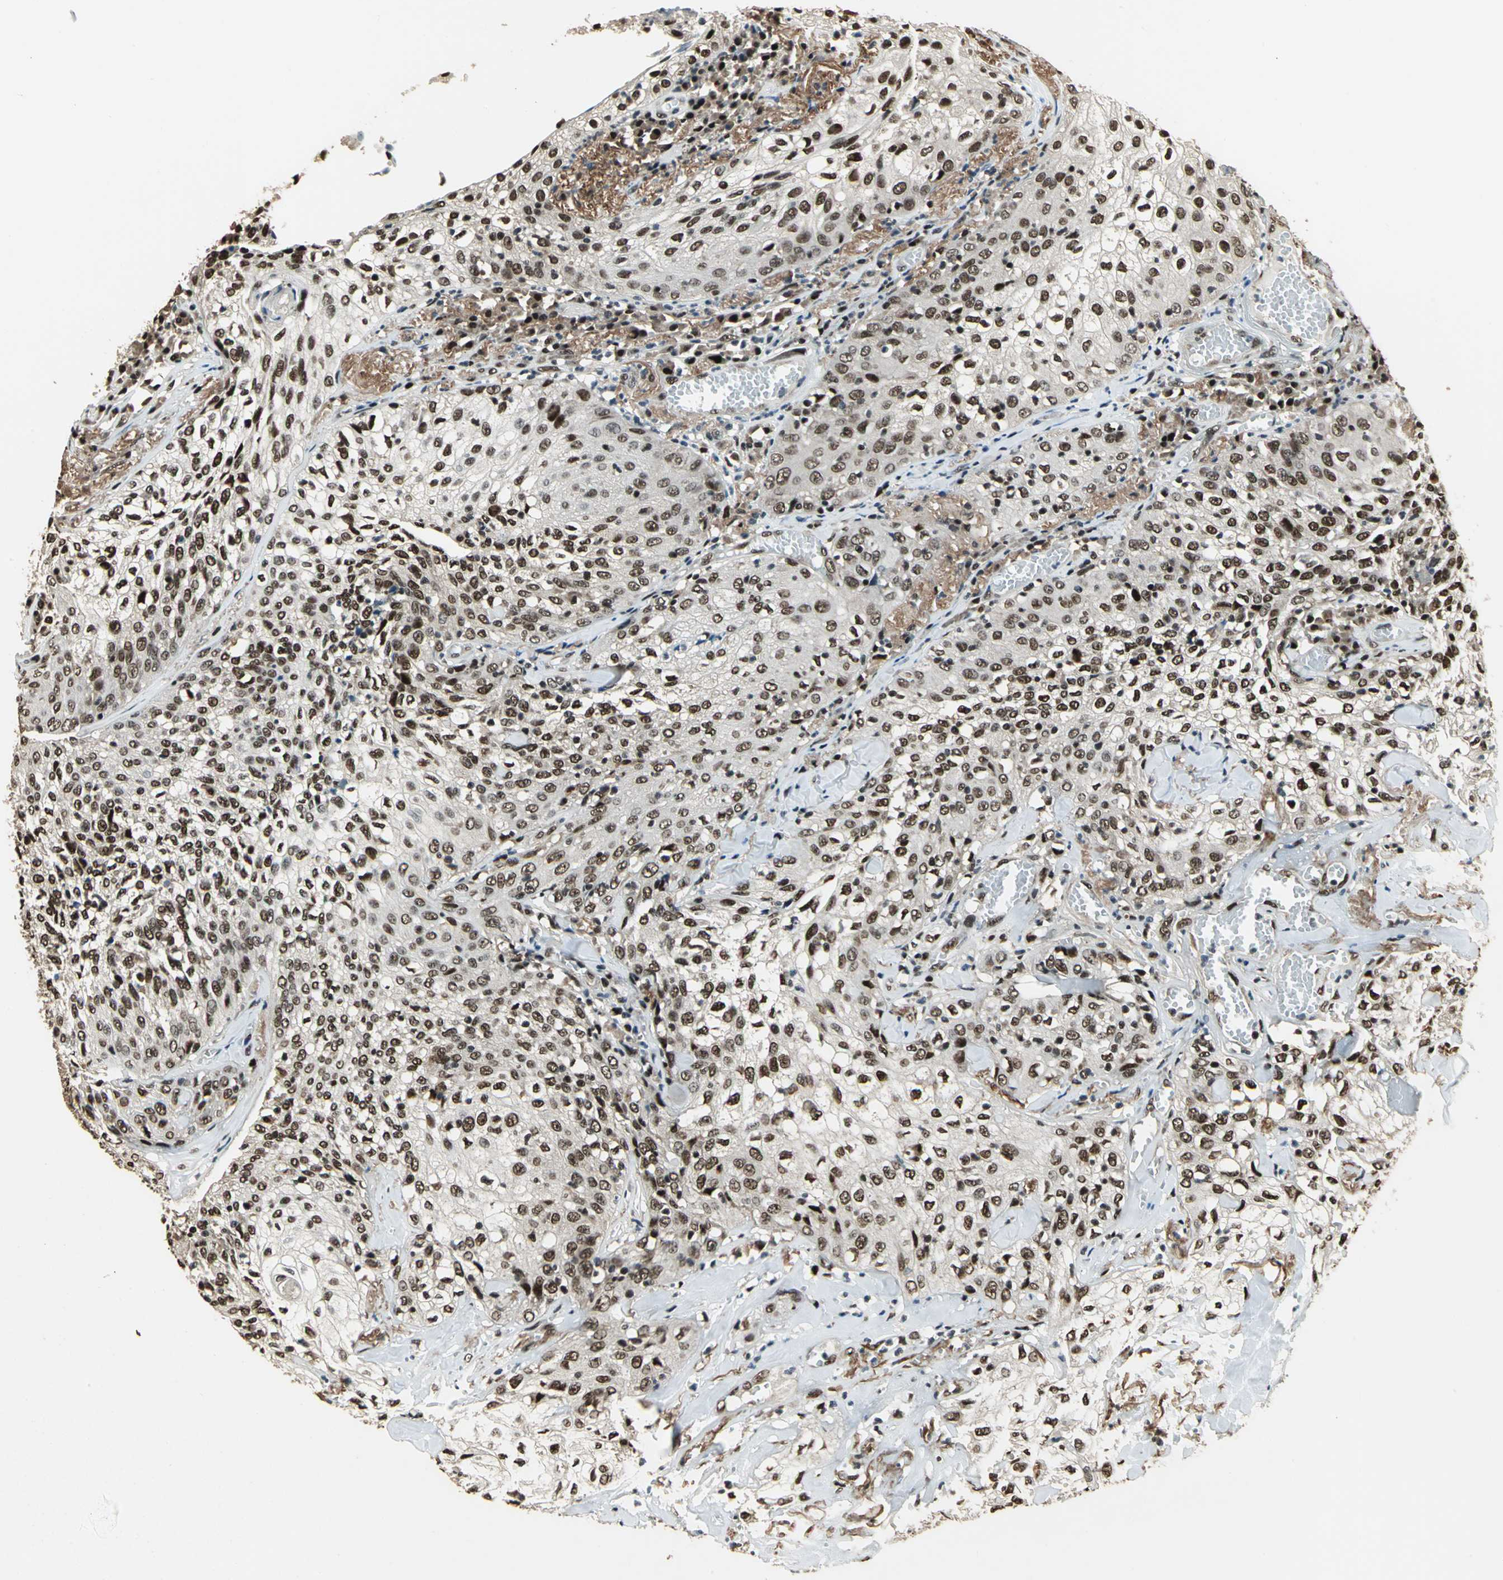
{"staining": {"intensity": "moderate", "quantity": ">75%", "location": "nuclear"}, "tissue": "skin cancer", "cell_type": "Tumor cells", "image_type": "cancer", "snomed": [{"axis": "morphology", "description": "Squamous cell carcinoma, NOS"}, {"axis": "topography", "description": "Skin"}], "caption": "IHC image of human skin squamous cell carcinoma stained for a protein (brown), which exhibits medium levels of moderate nuclear staining in approximately >75% of tumor cells.", "gene": "MIS18BP1", "patient": {"sex": "male", "age": 65}}